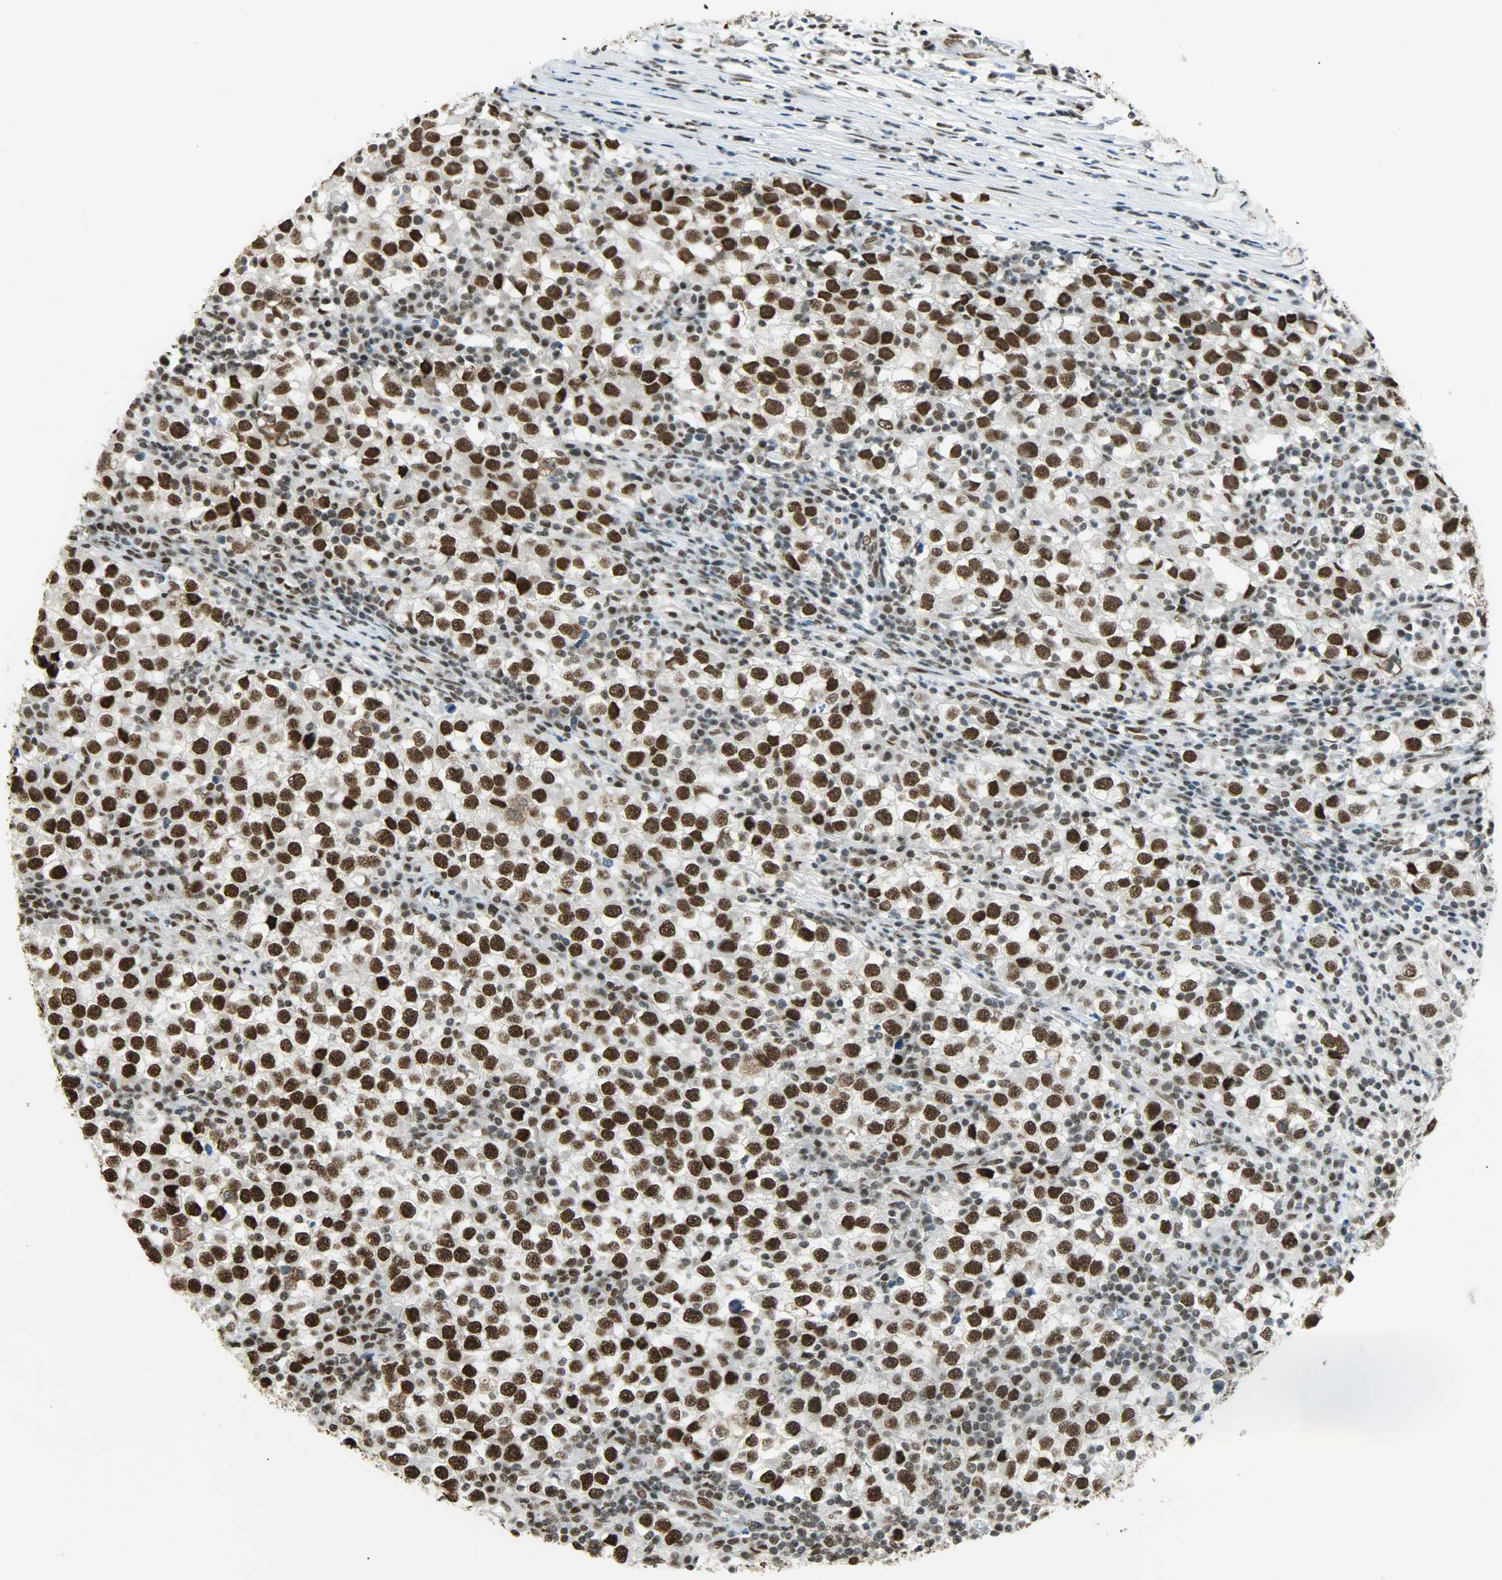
{"staining": {"intensity": "strong", "quantity": ">75%", "location": "nuclear"}, "tissue": "testis cancer", "cell_type": "Tumor cells", "image_type": "cancer", "snomed": [{"axis": "morphology", "description": "Seminoma, NOS"}, {"axis": "topography", "description": "Testis"}], "caption": "High-magnification brightfield microscopy of testis cancer stained with DAB (brown) and counterstained with hematoxylin (blue). tumor cells exhibit strong nuclear expression is present in about>75% of cells.", "gene": "MYEF2", "patient": {"sex": "male", "age": 65}}